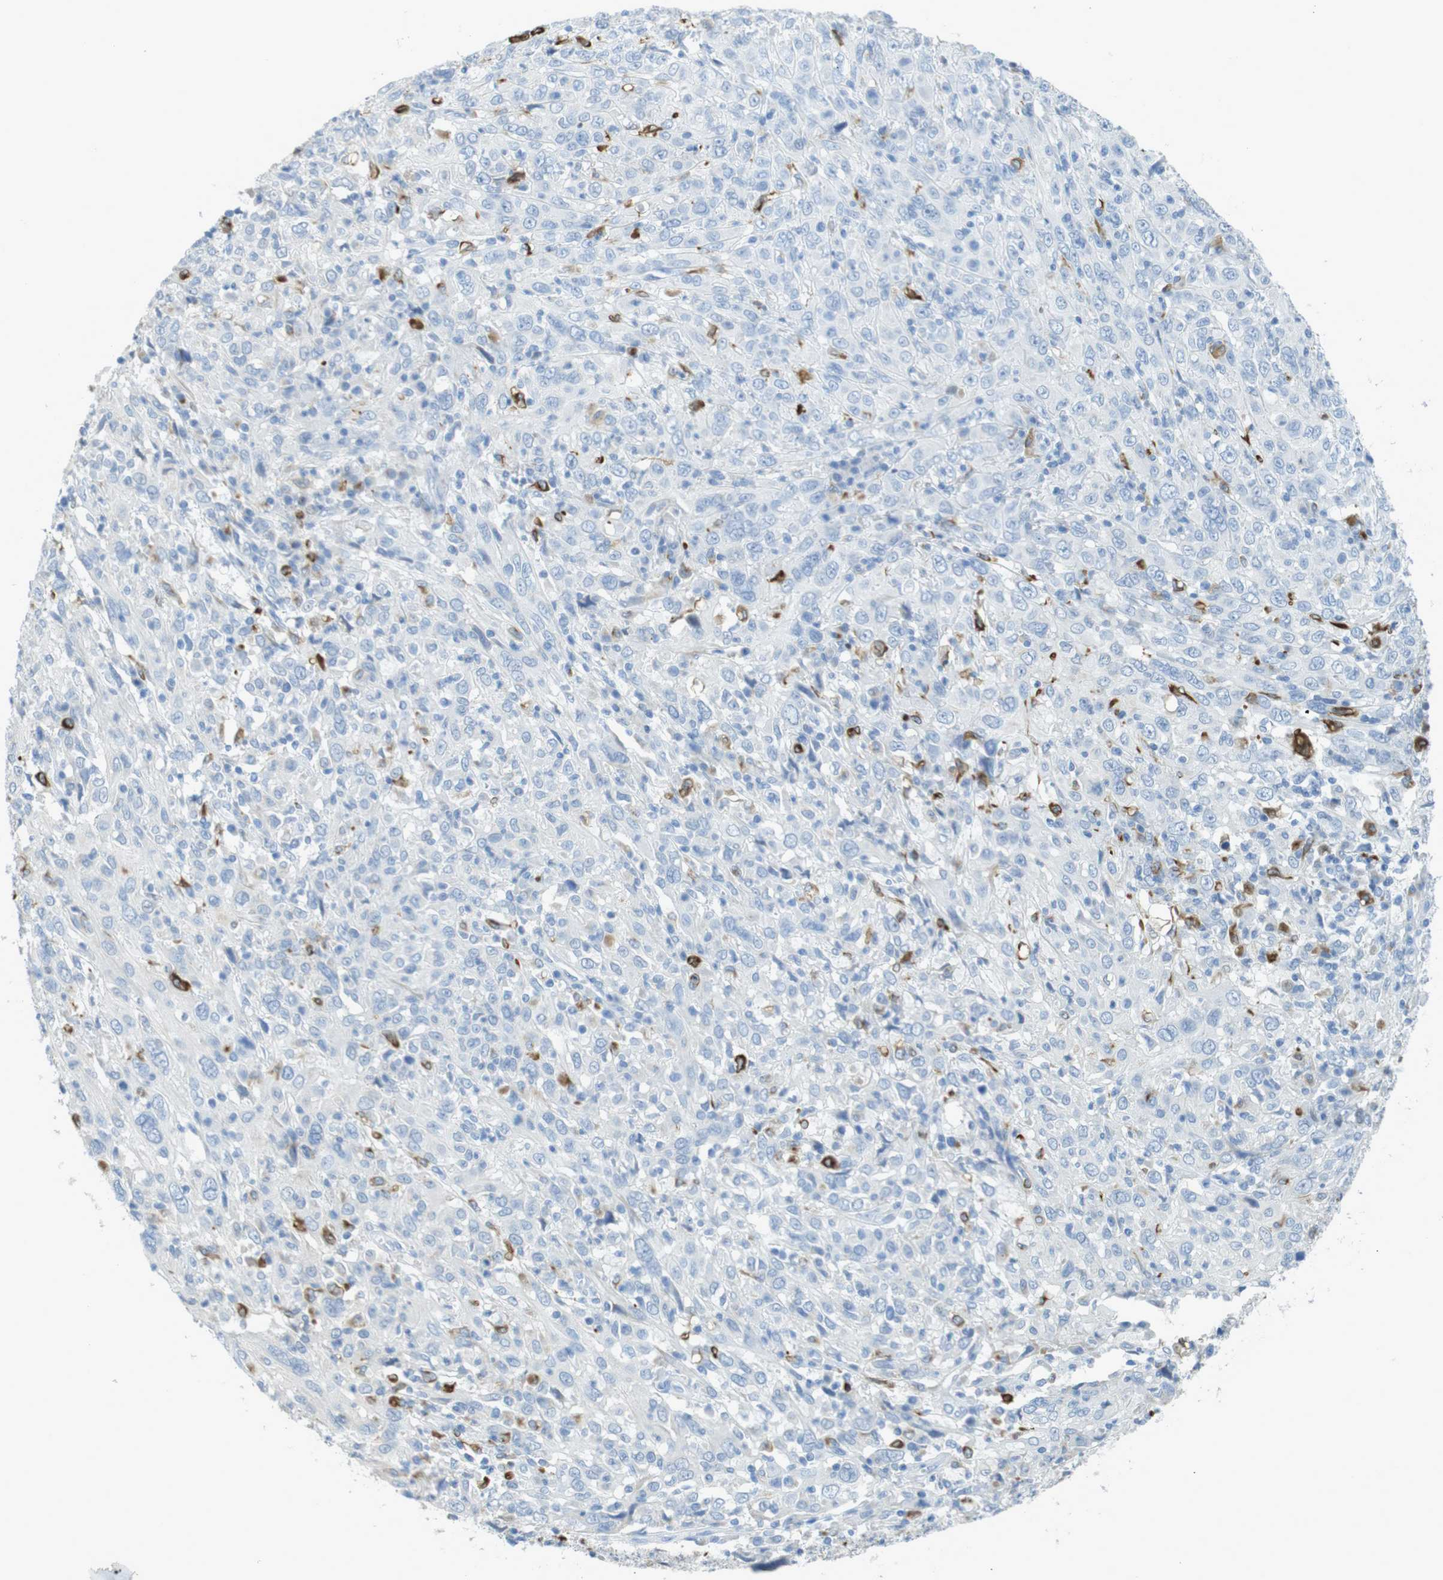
{"staining": {"intensity": "negative", "quantity": "none", "location": "none"}, "tissue": "cervical cancer", "cell_type": "Tumor cells", "image_type": "cancer", "snomed": [{"axis": "morphology", "description": "Squamous cell carcinoma, NOS"}, {"axis": "topography", "description": "Cervix"}], "caption": "Immunohistochemistry micrograph of human squamous cell carcinoma (cervical) stained for a protein (brown), which shows no expression in tumor cells.", "gene": "CD320", "patient": {"sex": "female", "age": 46}}